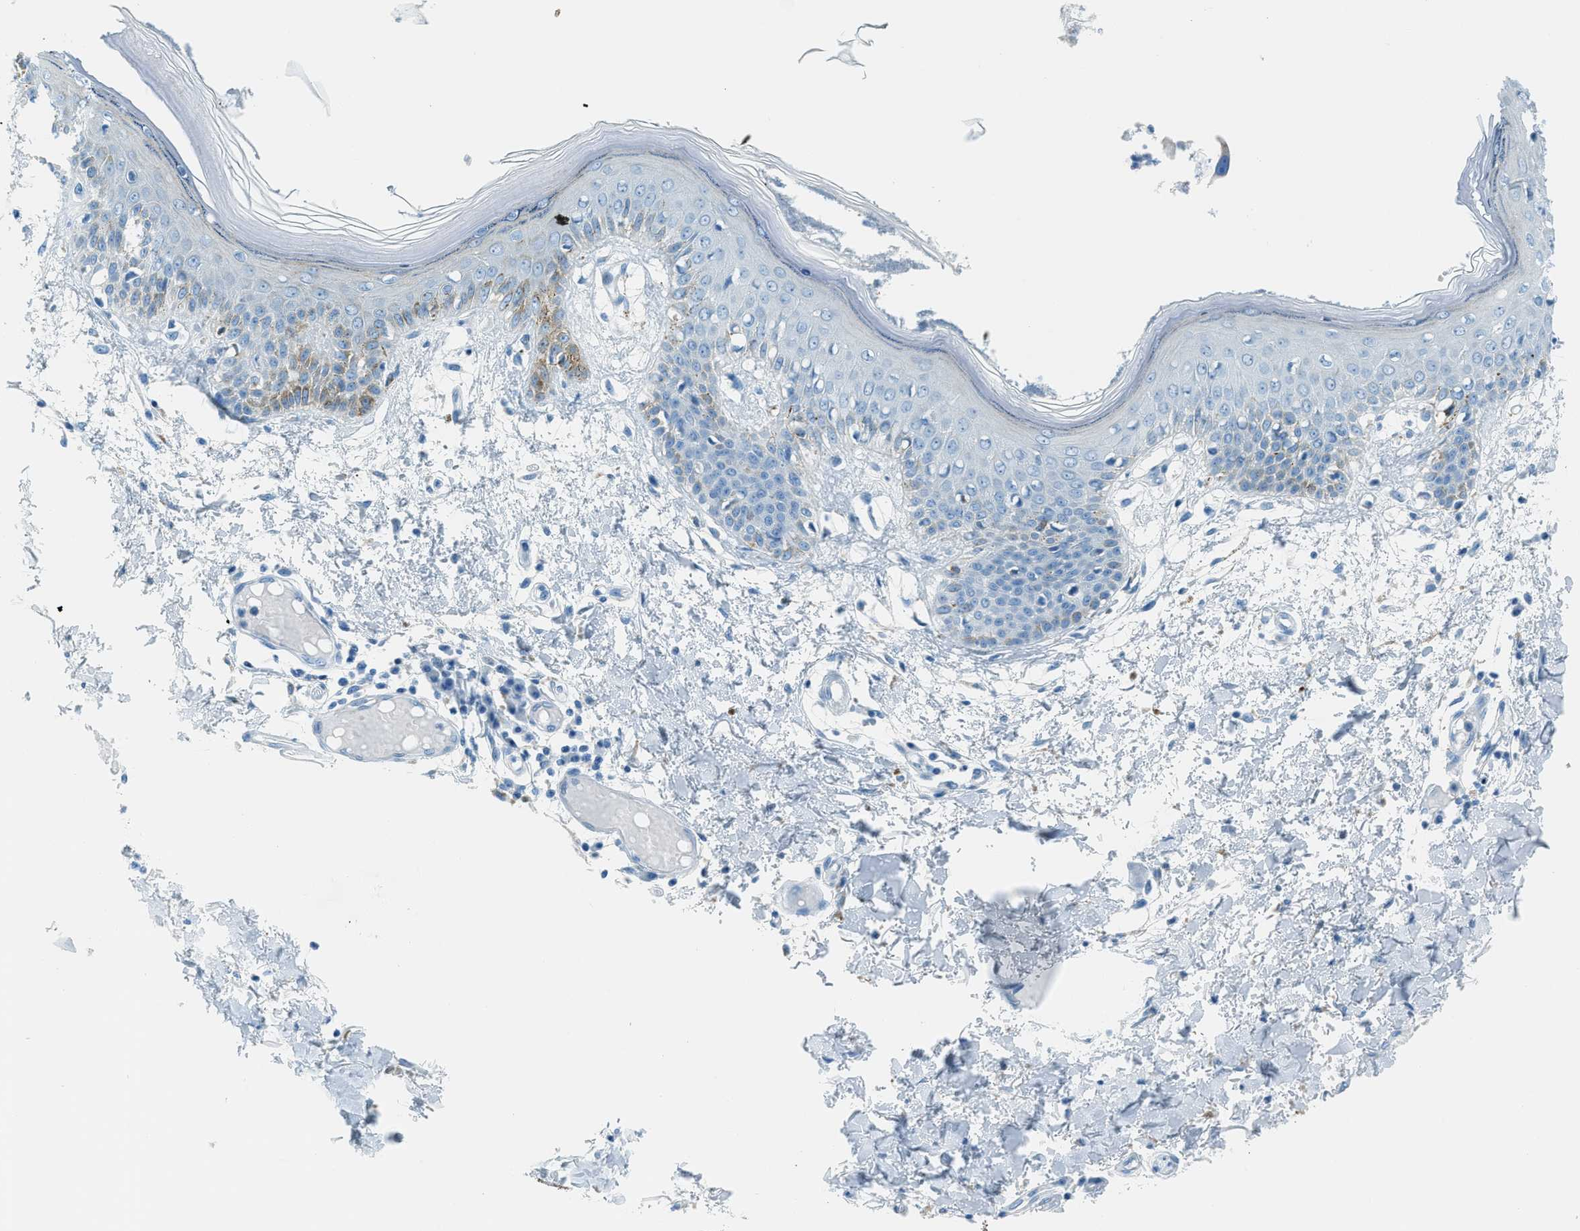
{"staining": {"intensity": "negative", "quantity": "none", "location": "none"}, "tissue": "skin", "cell_type": "Fibroblasts", "image_type": "normal", "snomed": [{"axis": "morphology", "description": "Normal tissue, NOS"}, {"axis": "topography", "description": "Skin"}], "caption": "Skin stained for a protein using immunohistochemistry reveals no staining fibroblasts.", "gene": "C21orf62", "patient": {"sex": "male", "age": 53}}